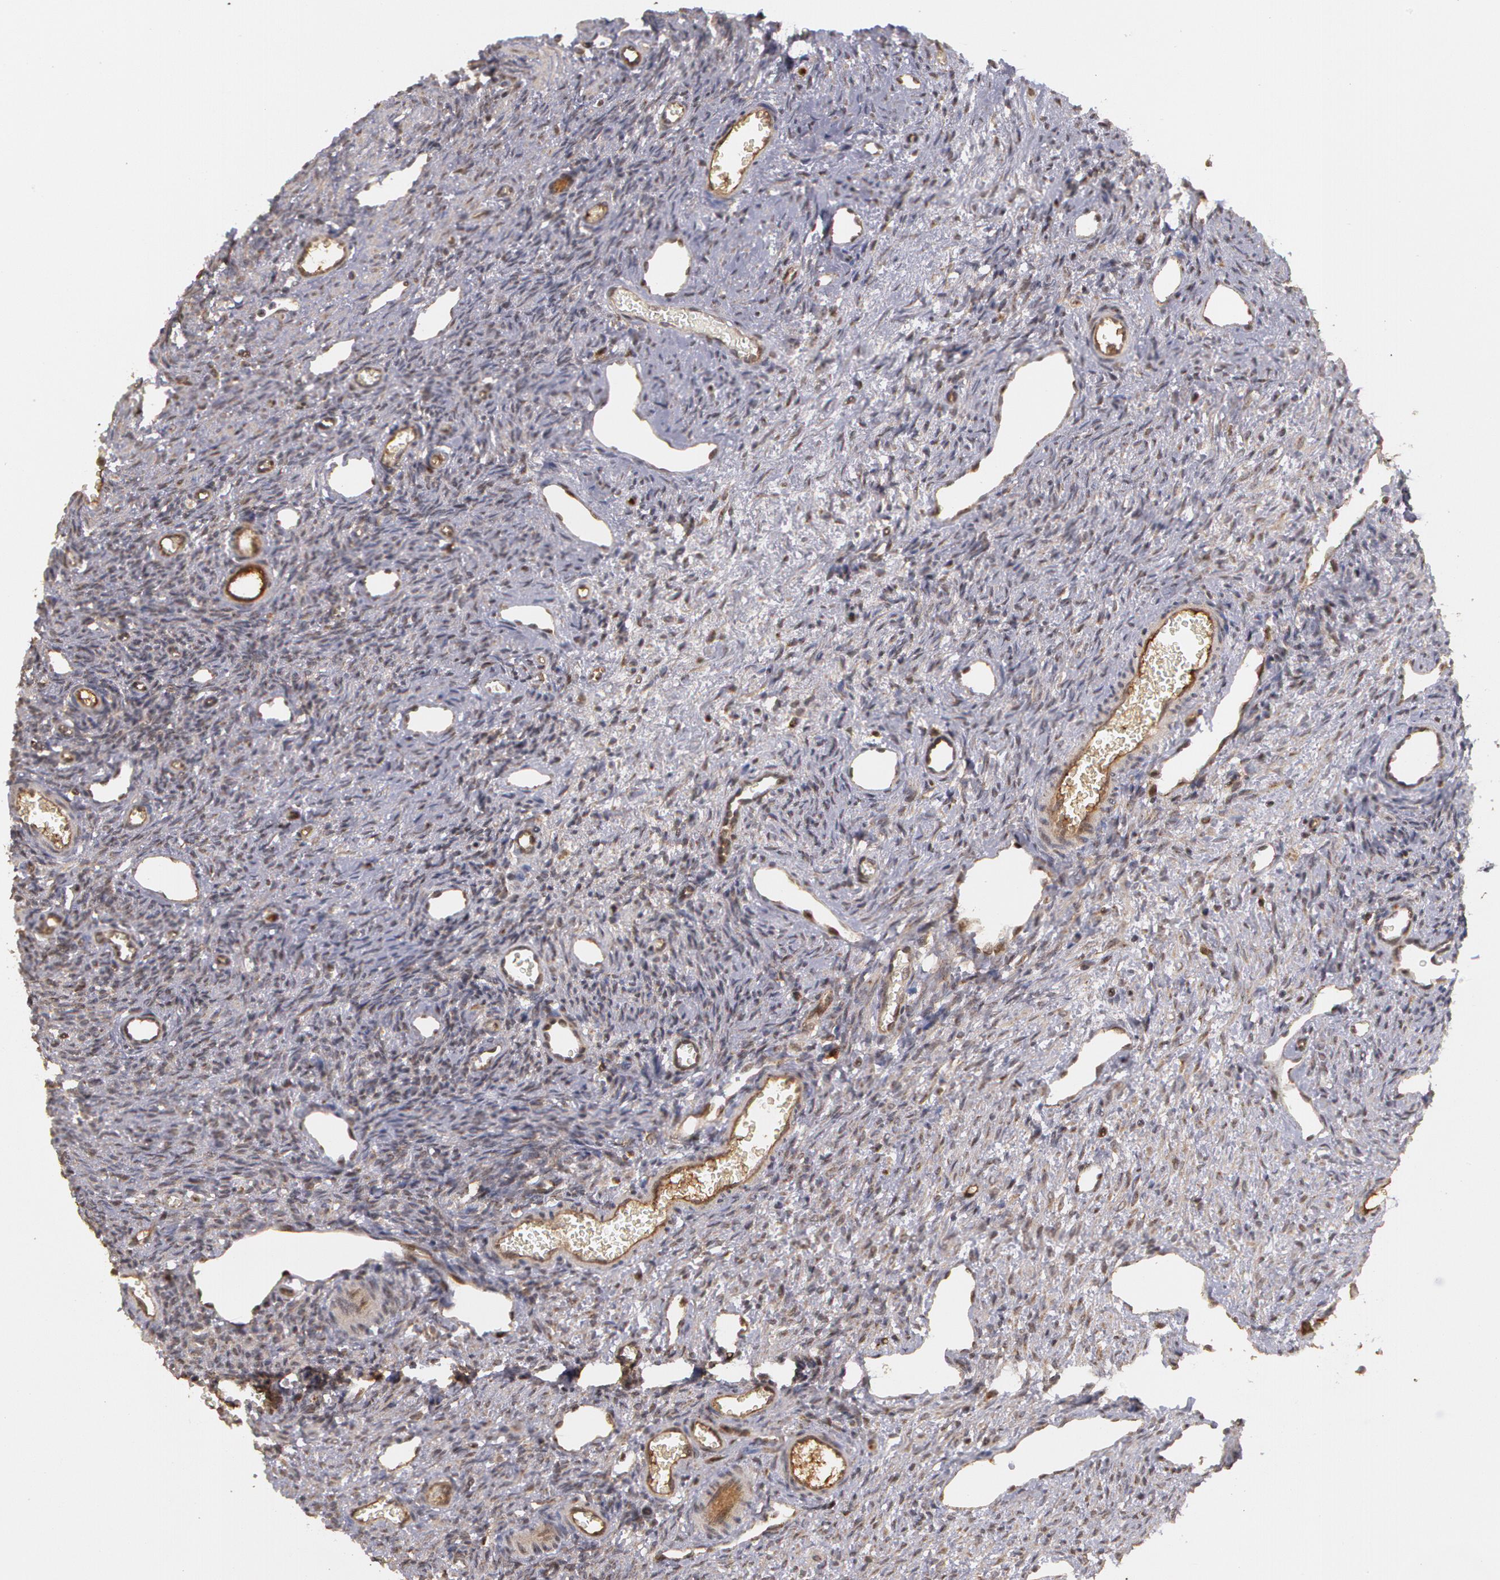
{"staining": {"intensity": "negative", "quantity": "none", "location": "none"}, "tissue": "ovary", "cell_type": "Follicle cells", "image_type": "normal", "snomed": [{"axis": "morphology", "description": "Normal tissue, NOS"}, {"axis": "topography", "description": "Ovary"}], "caption": "Histopathology image shows no significant protein positivity in follicle cells of normal ovary. Brightfield microscopy of immunohistochemistry (IHC) stained with DAB (brown) and hematoxylin (blue), captured at high magnification.", "gene": "STX5", "patient": {"sex": "female", "age": 33}}